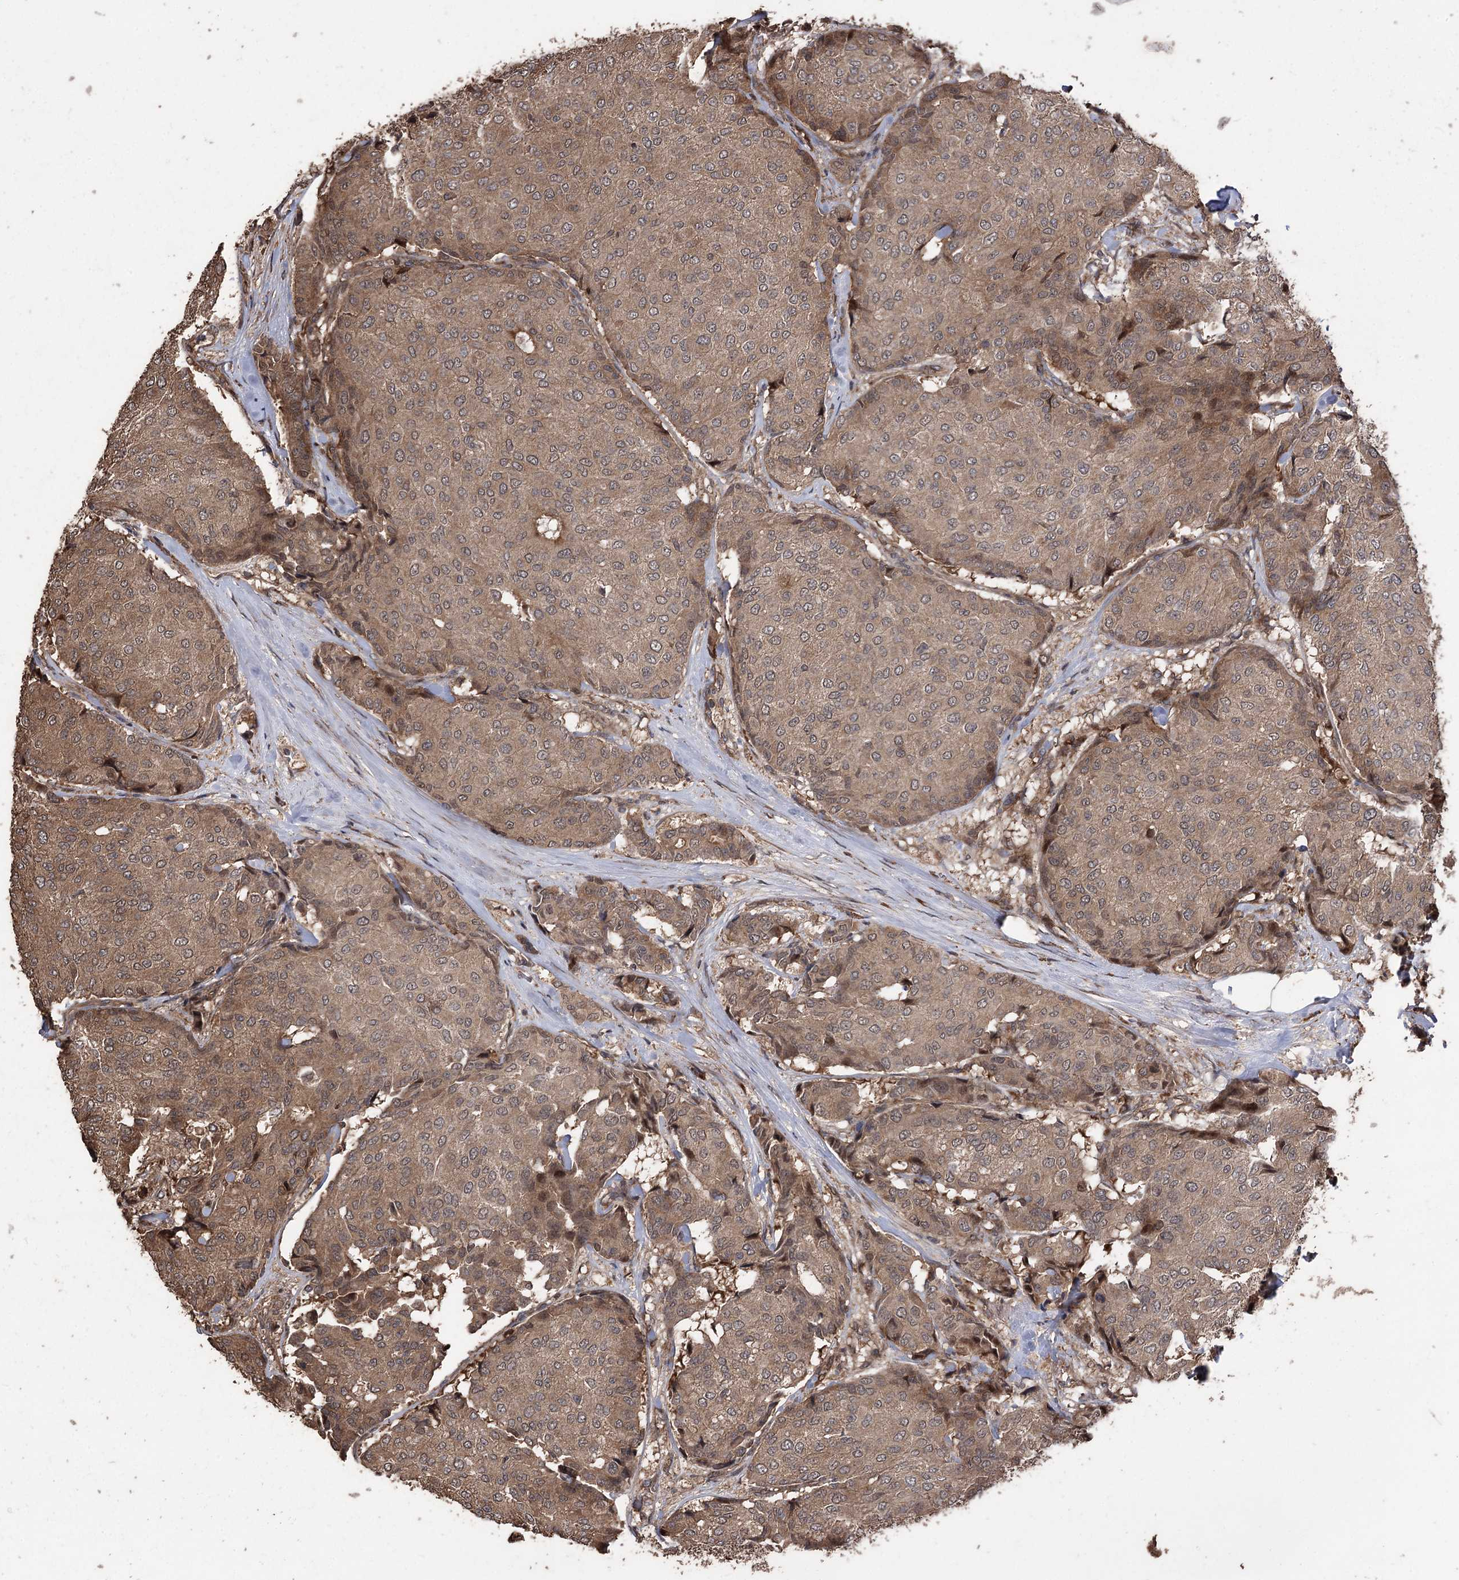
{"staining": {"intensity": "moderate", "quantity": ">75%", "location": "cytoplasmic/membranous"}, "tissue": "breast cancer", "cell_type": "Tumor cells", "image_type": "cancer", "snomed": [{"axis": "morphology", "description": "Duct carcinoma"}, {"axis": "topography", "description": "Breast"}], "caption": "A medium amount of moderate cytoplasmic/membranous staining is seen in approximately >75% of tumor cells in breast intraductal carcinoma tissue. (DAB (3,3'-diaminobenzidine) IHC with brightfield microscopy, high magnification).", "gene": "RASSF3", "patient": {"sex": "female", "age": 75}}